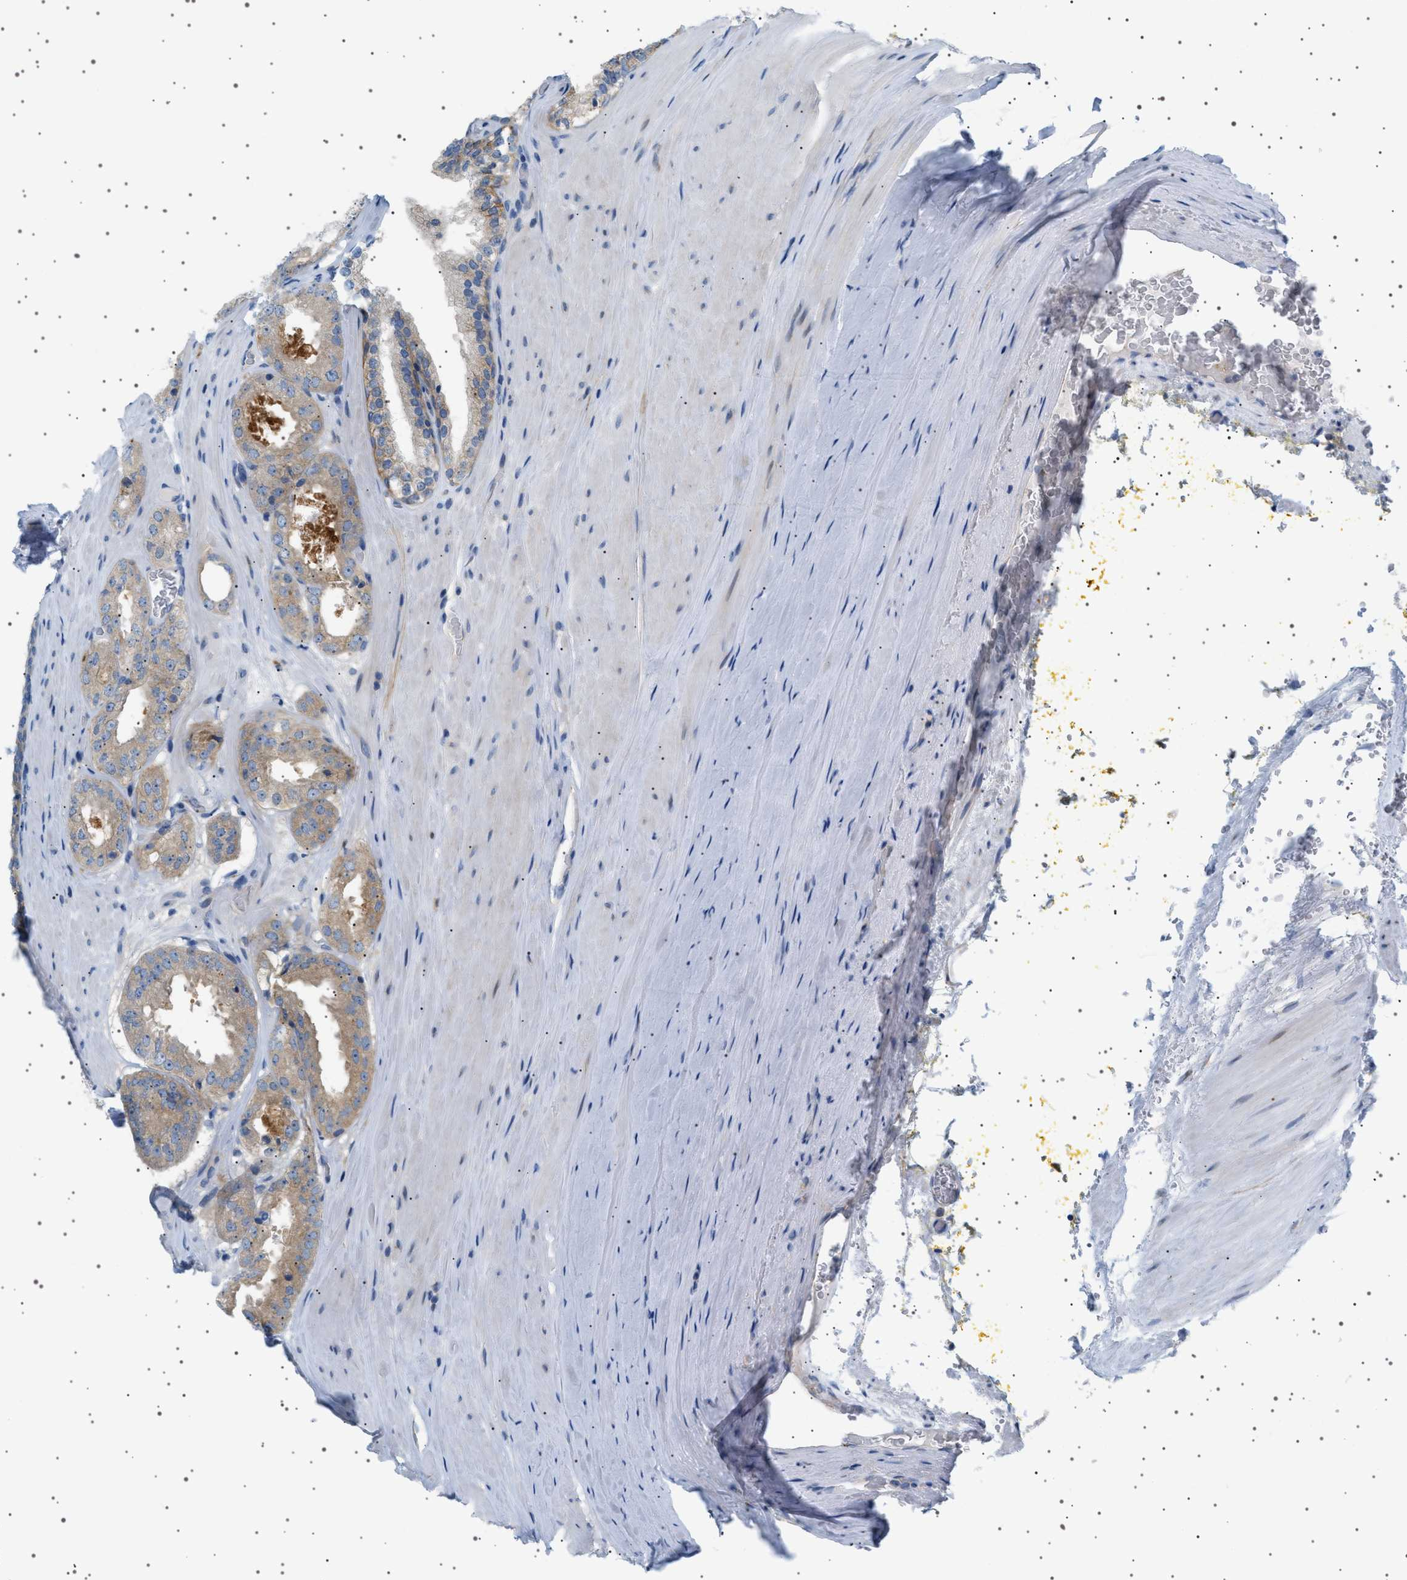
{"staining": {"intensity": "moderate", "quantity": "<25%", "location": "cytoplasmic/membranous"}, "tissue": "prostate cancer", "cell_type": "Tumor cells", "image_type": "cancer", "snomed": [{"axis": "morphology", "description": "Adenocarcinoma, High grade"}, {"axis": "topography", "description": "Prostate"}], "caption": "Prostate cancer (high-grade adenocarcinoma) stained for a protein demonstrates moderate cytoplasmic/membranous positivity in tumor cells.", "gene": "ADCY10", "patient": {"sex": "male", "age": 65}}